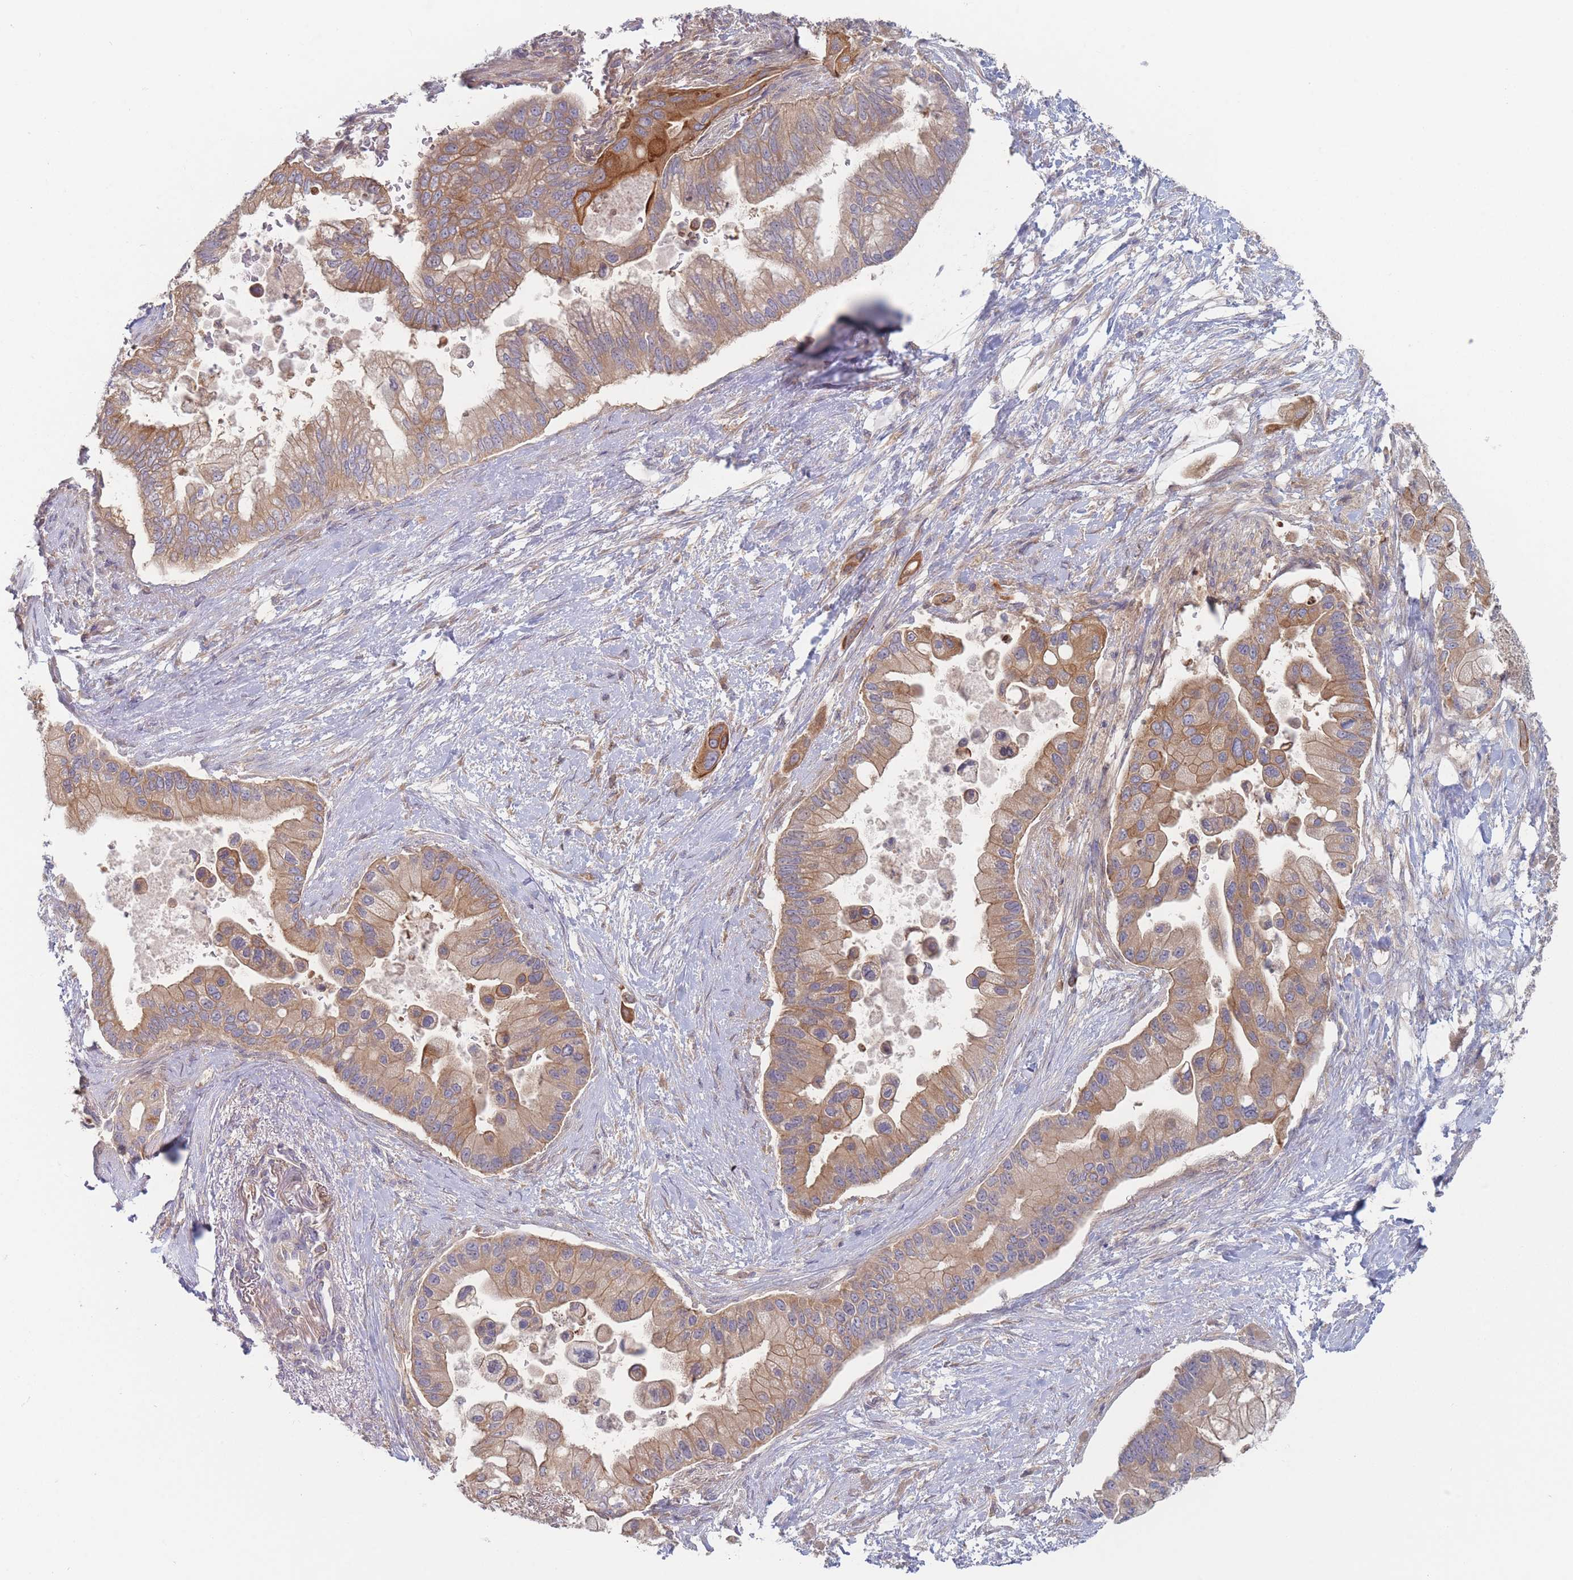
{"staining": {"intensity": "moderate", "quantity": ">75%", "location": "cytoplasmic/membranous"}, "tissue": "pancreatic cancer", "cell_type": "Tumor cells", "image_type": "cancer", "snomed": [{"axis": "morphology", "description": "Adenocarcinoma, NOS"}, {"axis": "topography", "description": "Pancreas"}], "caption": "Protein analysis of adenocarcinoma (pancreatic) tissue reveals moderate cytoplasmic/membranous expression in approximately >75% of tumor cells.", "gene": "EFCC1", "patient": {"sex": "male", "age": 57}}